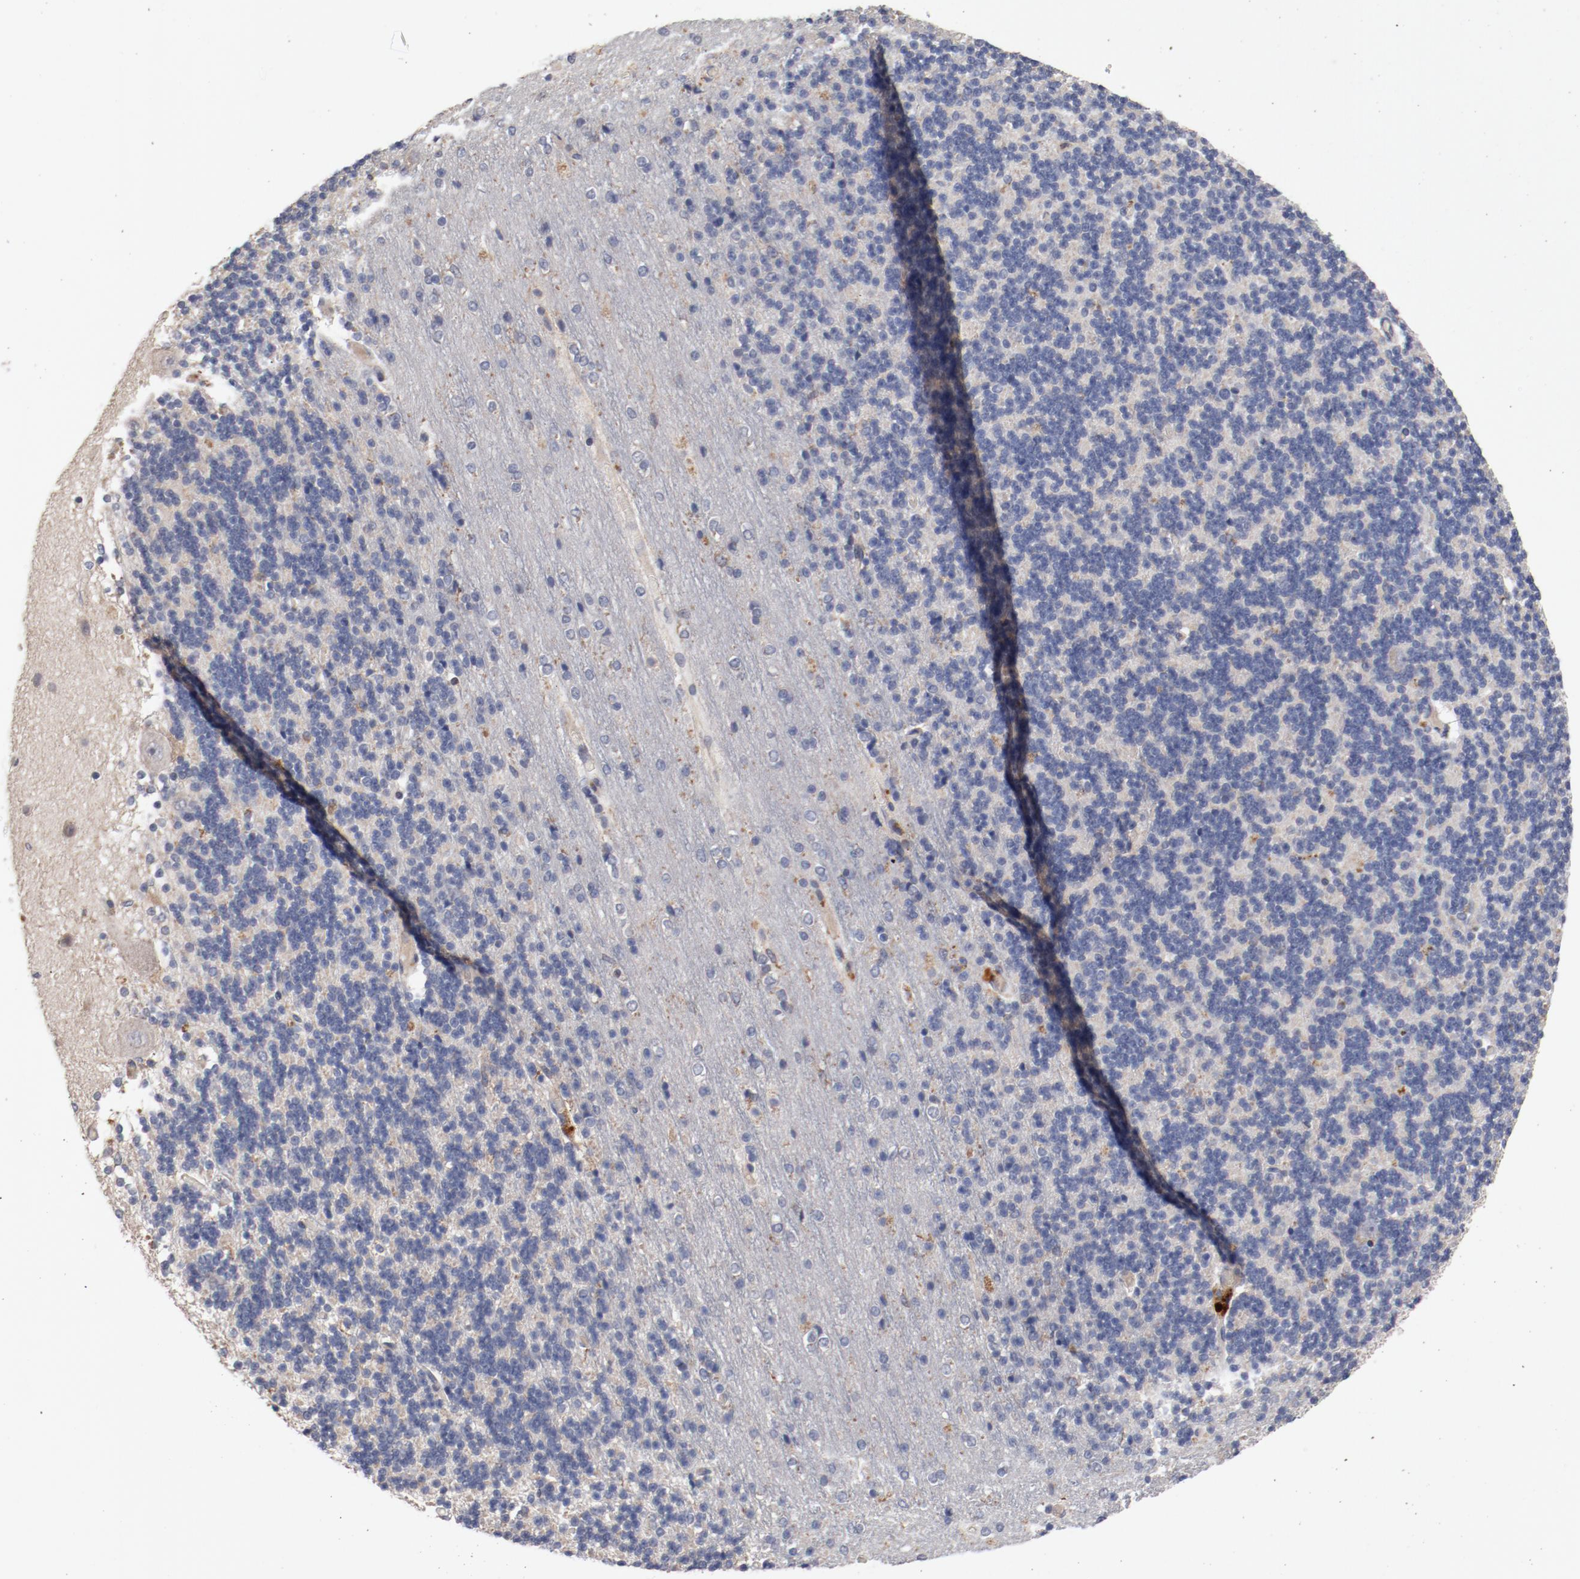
{"staining": {"intensity": "negative", "quantity": "none", "location": "none"}, "tissue": "cerebellum", "cell_type": "Cells in granular layer", "image_type": "normal", "snomed": [{"axis": "morphology", "description": "Normal tissue, NOS"}, {"axis": "topography", "description": "Cerebellum"}], "caption": "There is no significant expression in cells in granular layer of cerebellum. The staining is performed using DAB (3,3'-diaminobenzidine) brown chromogen with nuclei counter-stained in using hematoxylin.", "gene": "CBL", "patient": {"sex": "female", "age": 54}}